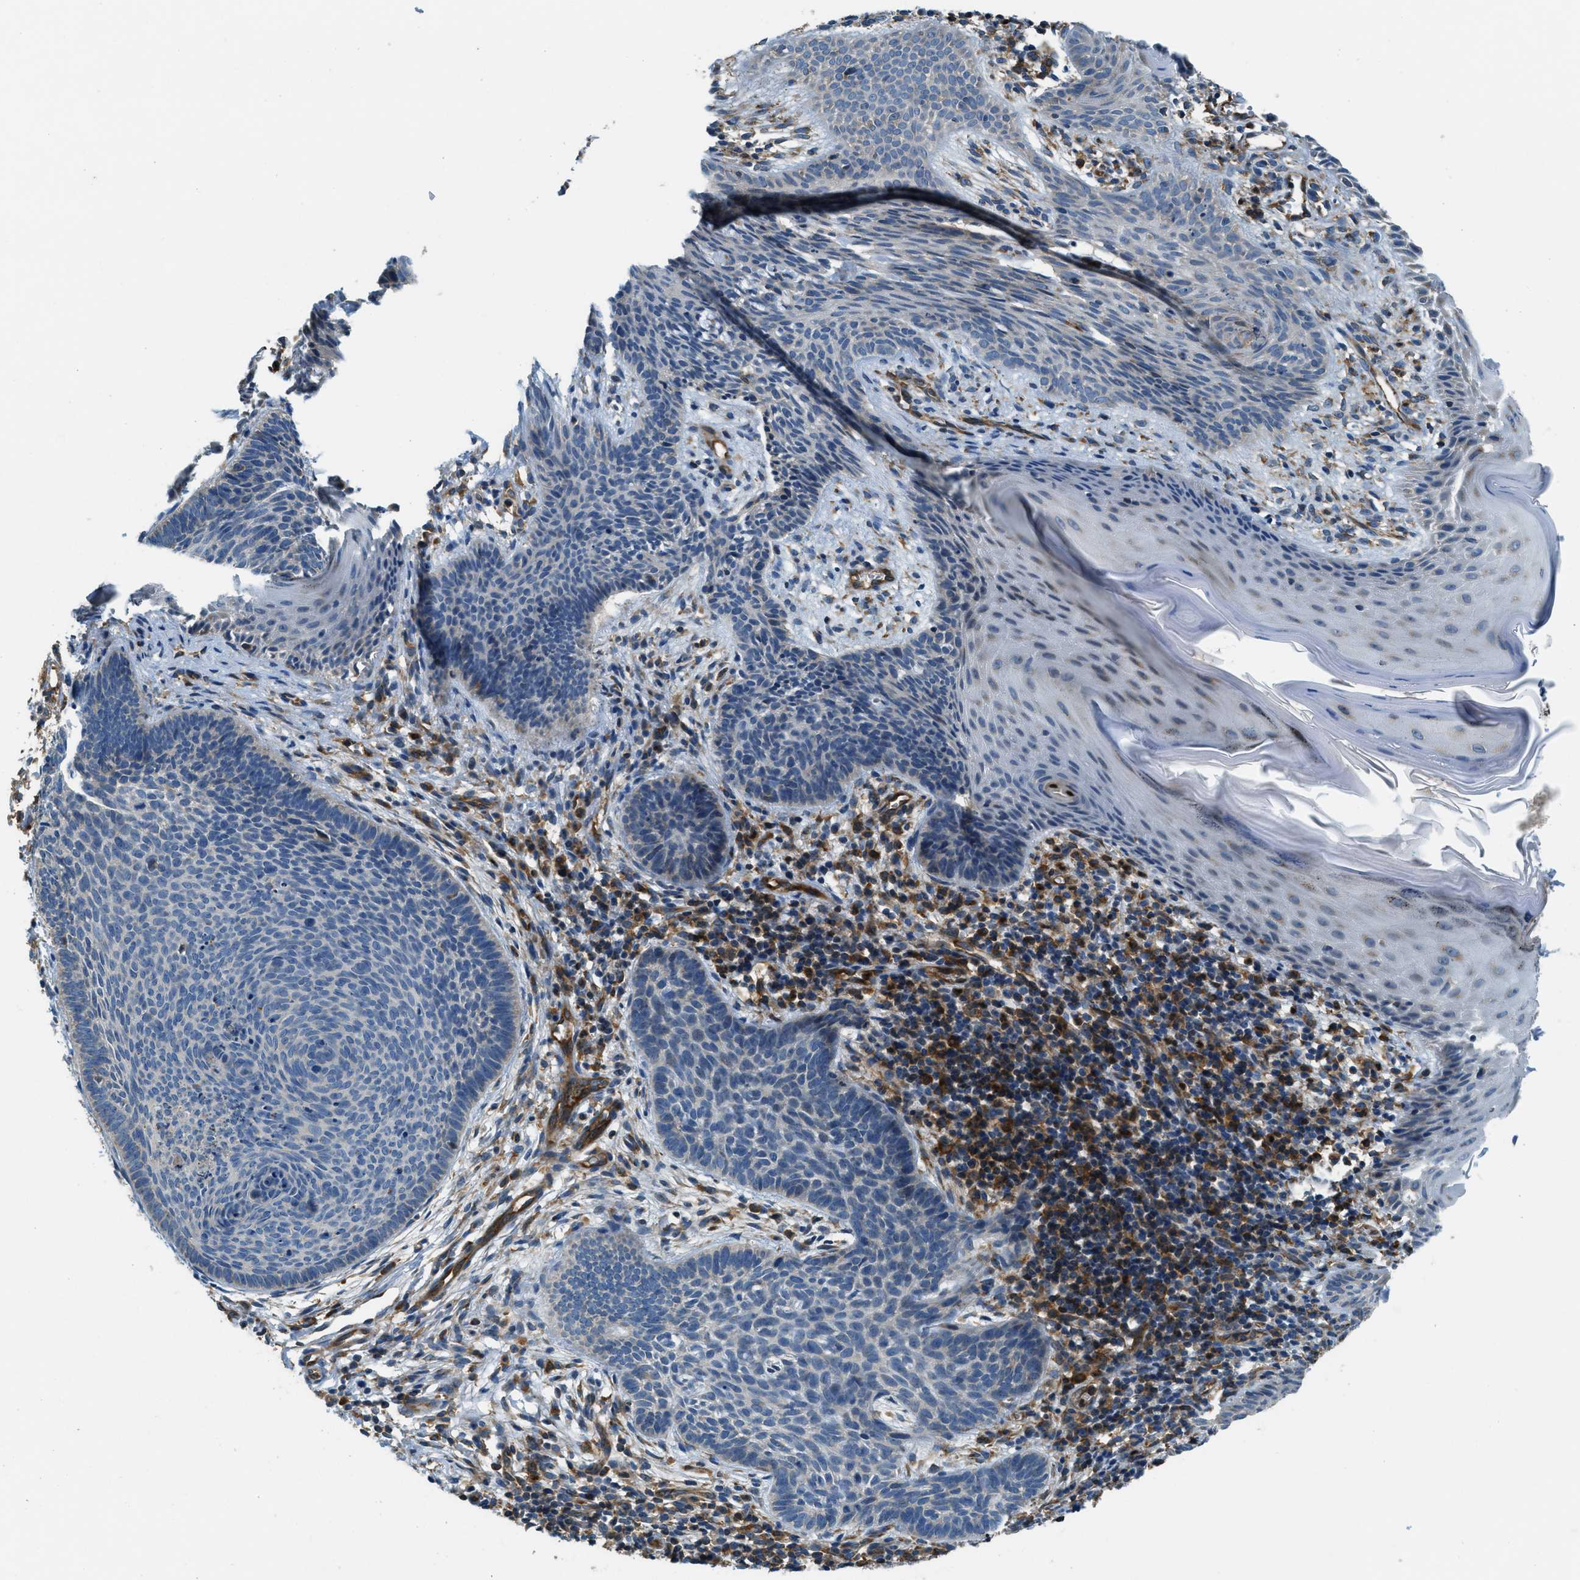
{"staining": {"intensity": "negative", "quantity": "none", "location": "none"}, "tissue": "skin cancer", "cell_type": "Tumor cells", "image_type": "cancer", "snomed": [{"axis": "morphology", "description": "Basal cell carcinoma"}, {"axis": "topography", "description": "Skin"}], "caption": "The histopathology image exhibits no staining of tumor cells in basal cell carcinoma (skin). Brightfield microscopy of immunohistochemistry stained with DAB (brown) and hematoxylin (blue), captured at high magnification.", "gene": "GIMAP8", "patient": {"sex": "male", "age": 60}}